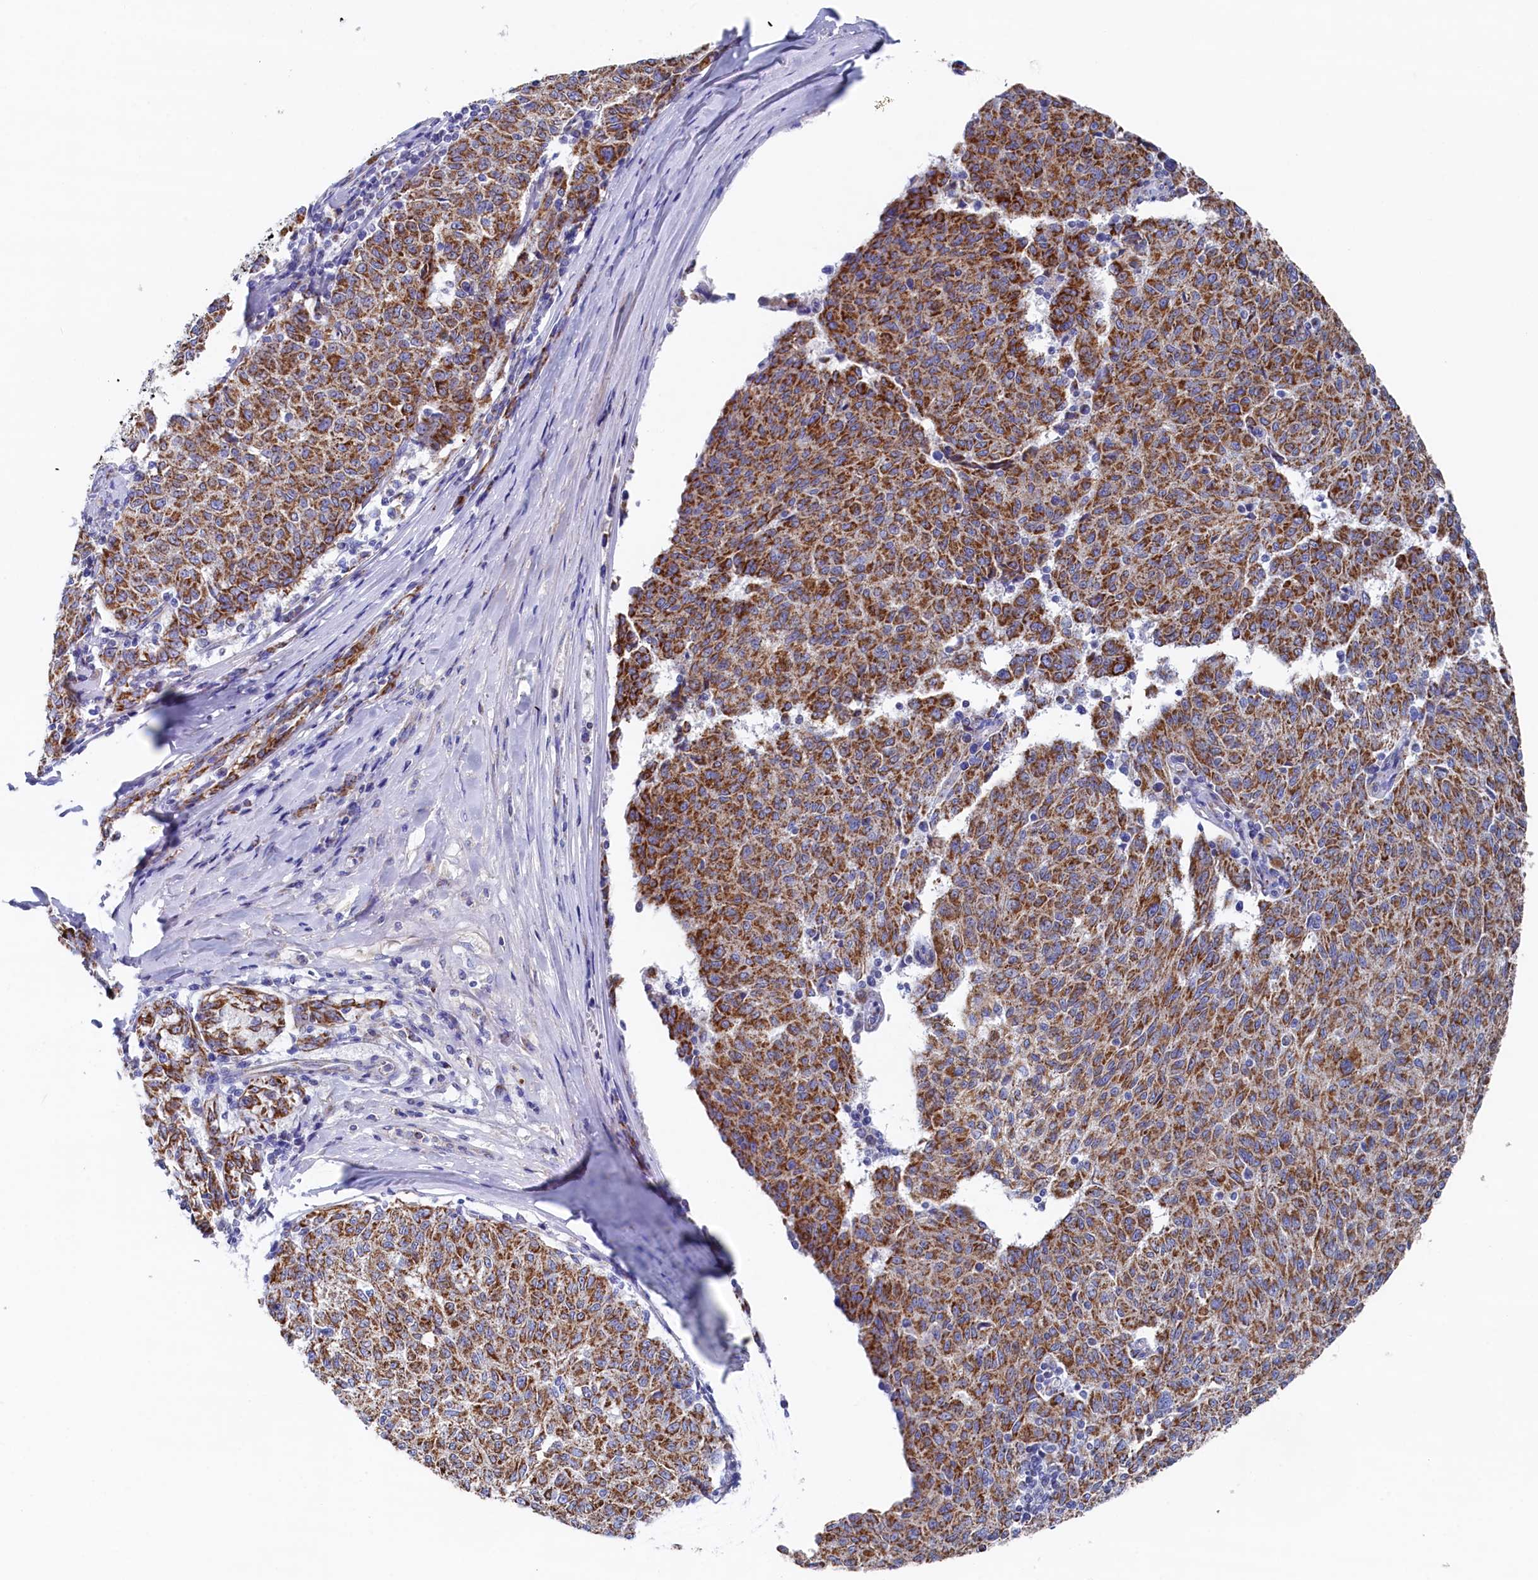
{"staining": {"intensity": "moderate", "quantity": ">75%", "location": "cytoplasmic/membranous"}, "tissue": "melanoma", "cell_type": "Tumor cells", "image_type": "cancer", "snomed": [{"axis": "morphology", "description": "Malignant melanoma, NOS"}, {"axis": "topography", "description": "Skin"}], "caption": "Melanoma tissue exhibits moderate cytoplasmic/membranous staining in approximately >75% of tumor cells, visualized by immunohistochemistry.", "gene": "MMAB", "patient": {"sex": "female", "age": 72}}